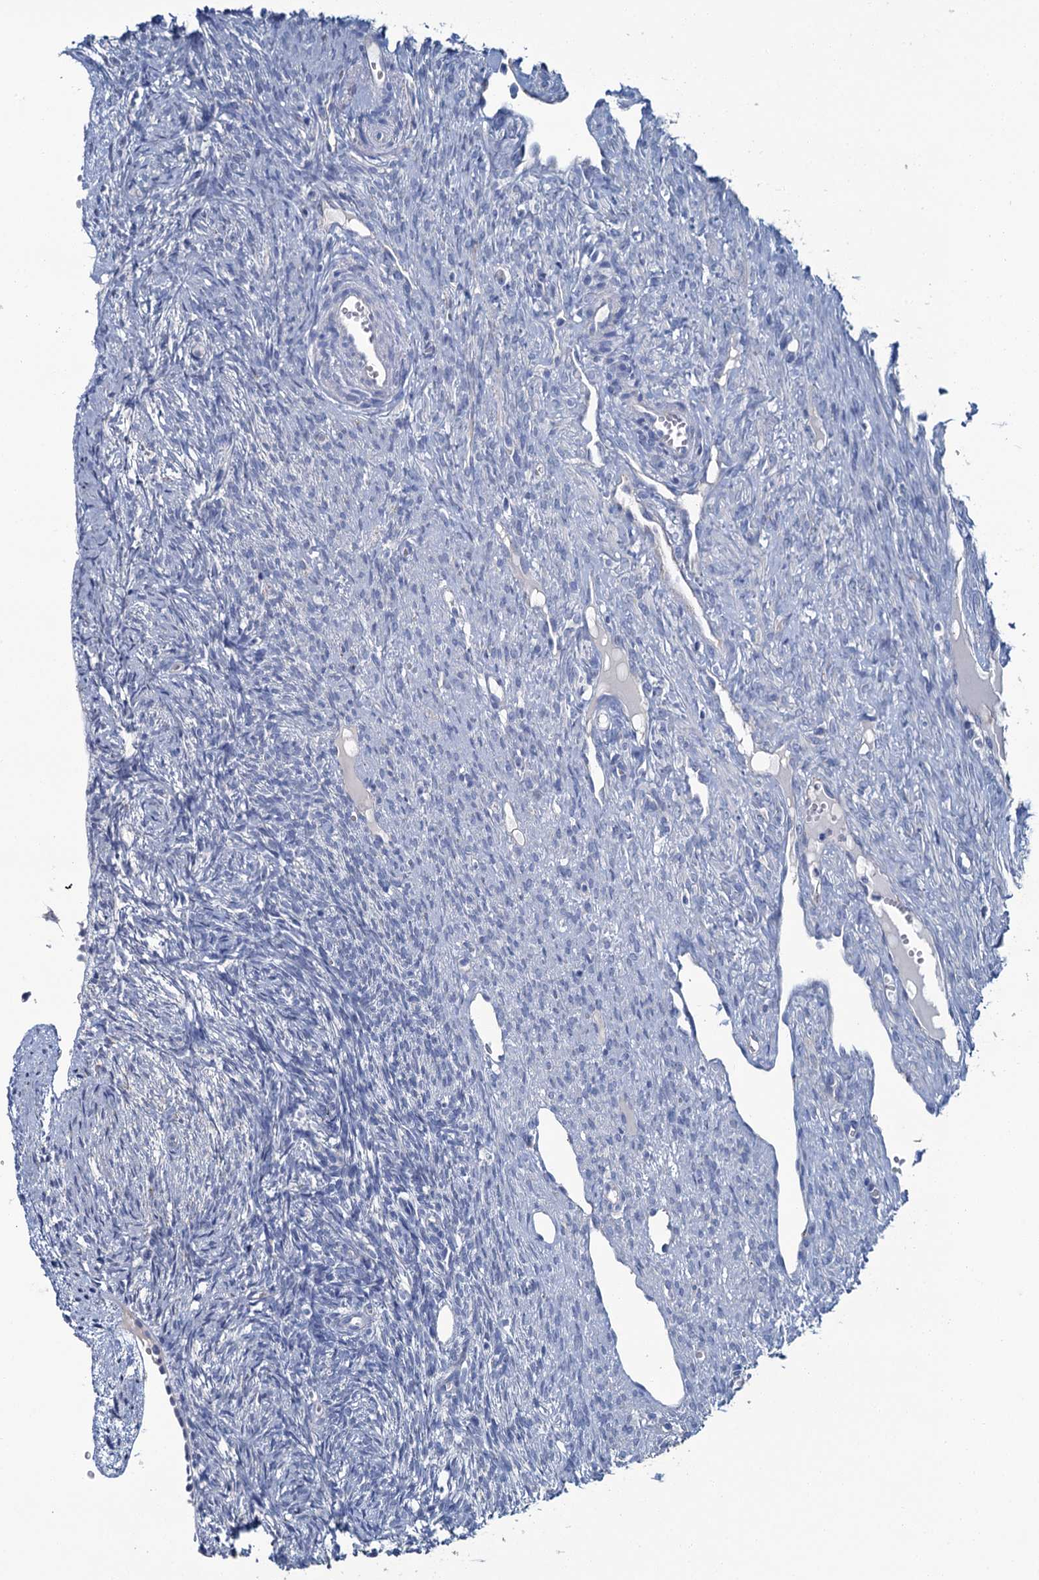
{"staining": {"intensity": "negative", "quantity": "none", "location": "none"}, "tissue": "ovary", "cell_type": "Ovarian stroma cells", "image_type": "normal", "snomed": [{"axis": "morphology", "description": "Normal tissue, NOS"}, {"axis": "topography", "description": "Ovary"}], "caption": "This is an IHC photomicrograph of unremarkable ovary. There is no expression in ovarian stroma cells.", "gene": "SNCB", "patient": {"sex": "female", "age": 51}}